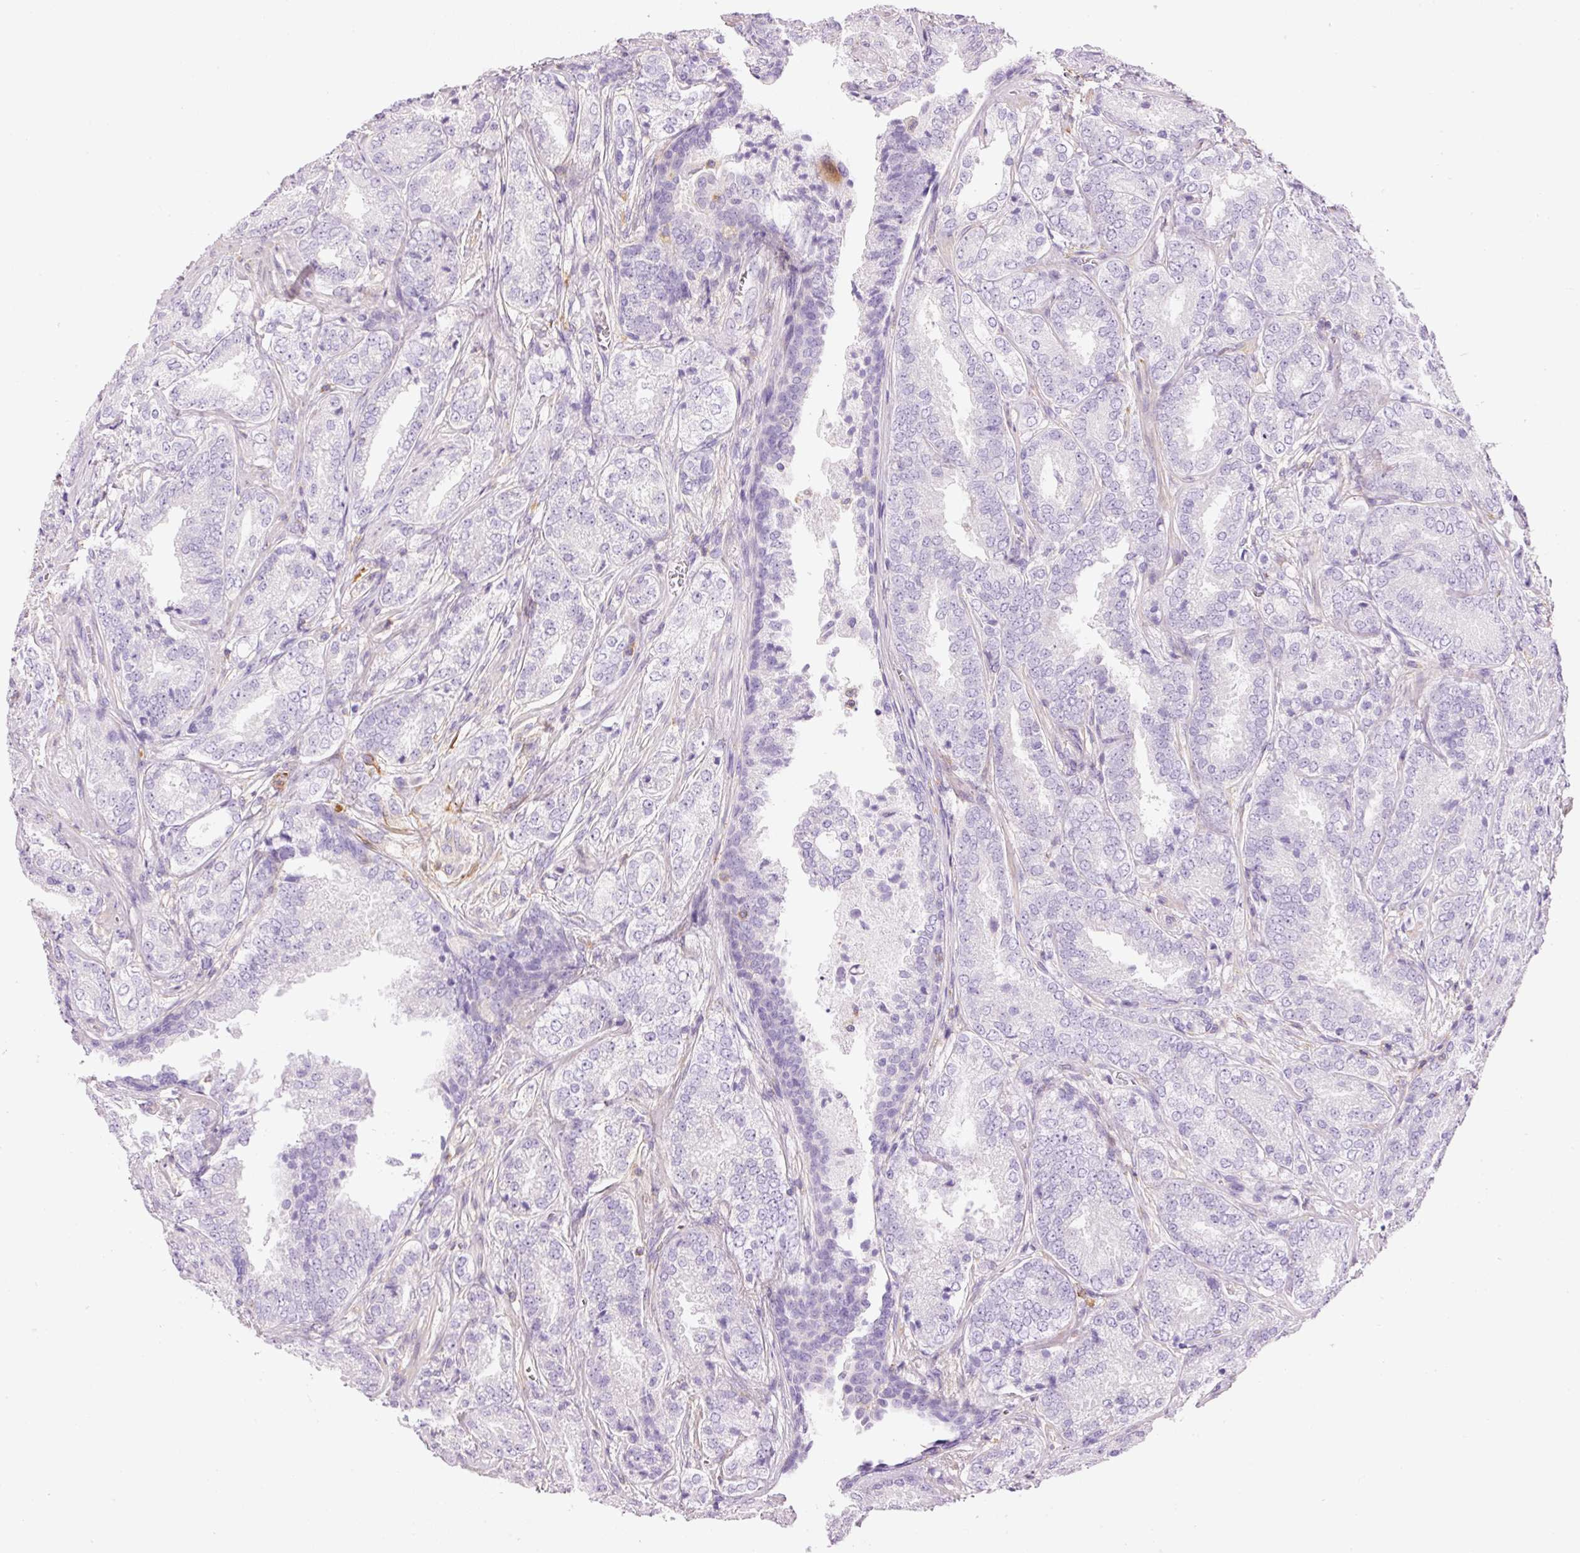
{"staining": {"intensity": "negative", "quantity": "none", "location": "none"}, "tissue": "prostate cancer", "cell_type": "Tumor cells", "image_type": "cancer", "snomed": [{"axis": "morphology", "description": "Adenocarcinoma, High grade"}, {"axis": "topography", "description": "Prostate"}], "caption": "Prostate high-grade adenocarcinoma stained for a protein using IHC displays no positivity tumor cells.", "gene": "DOK6", "patient": {"sex": "male", "age": 63}}